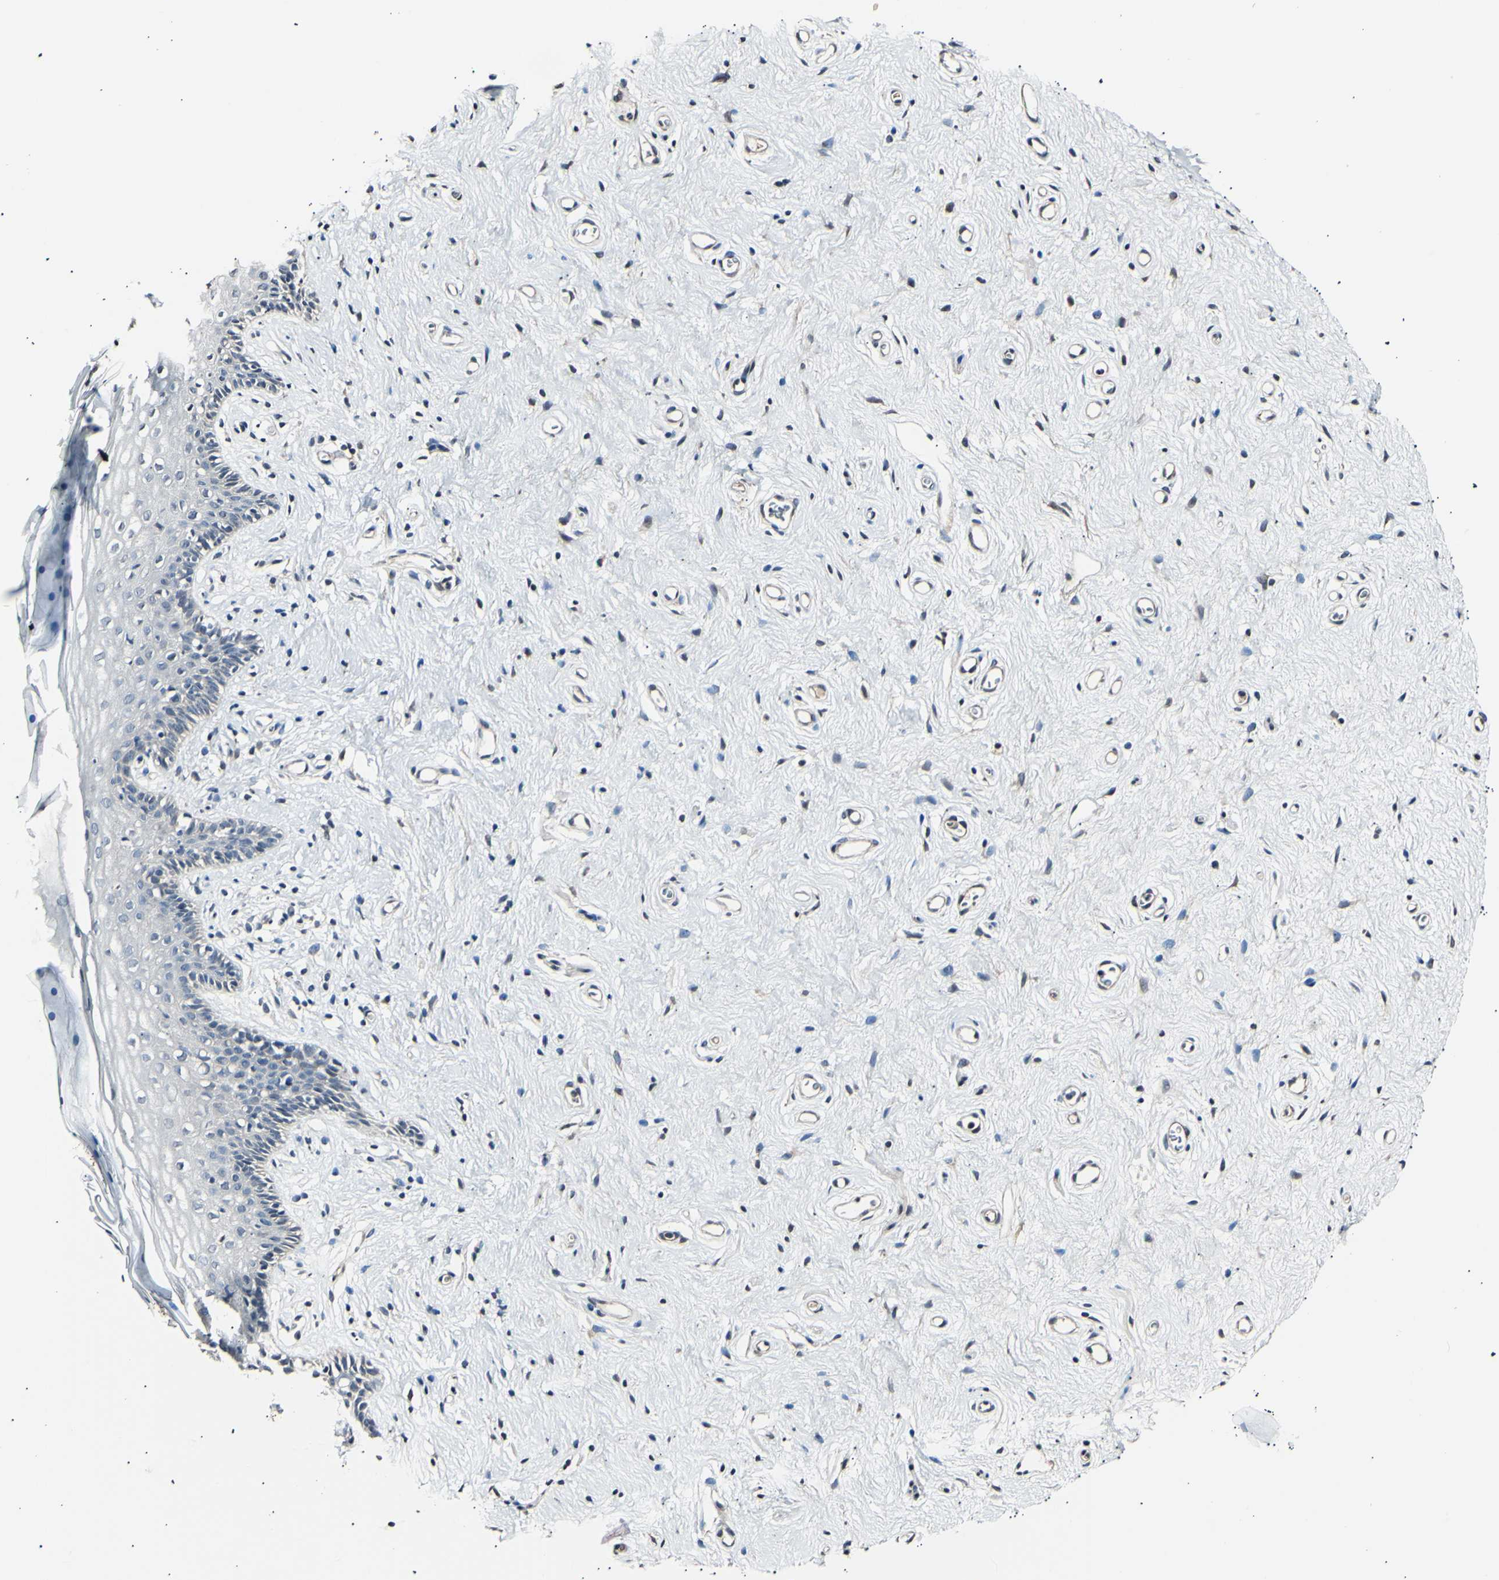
{"staining": {"intensity": "negative", "quantity": "none", "location": "none"}, "tissue": "vagina", "cell_type": "Squamous epithelial cells", "image_type": "normal", "snomed": [{"axis": "morphology", "description": "Normal tissue, NOS"}, {"axis": "topography", "description": "Vagina"}], "caption": "IHC photomicrograph of benign vagina: human vagina stained with DAB shows no significant protein expression in squamous epithelial cells.", "gene": "AK1", "patient": {"sex": "female", "age": 44}}